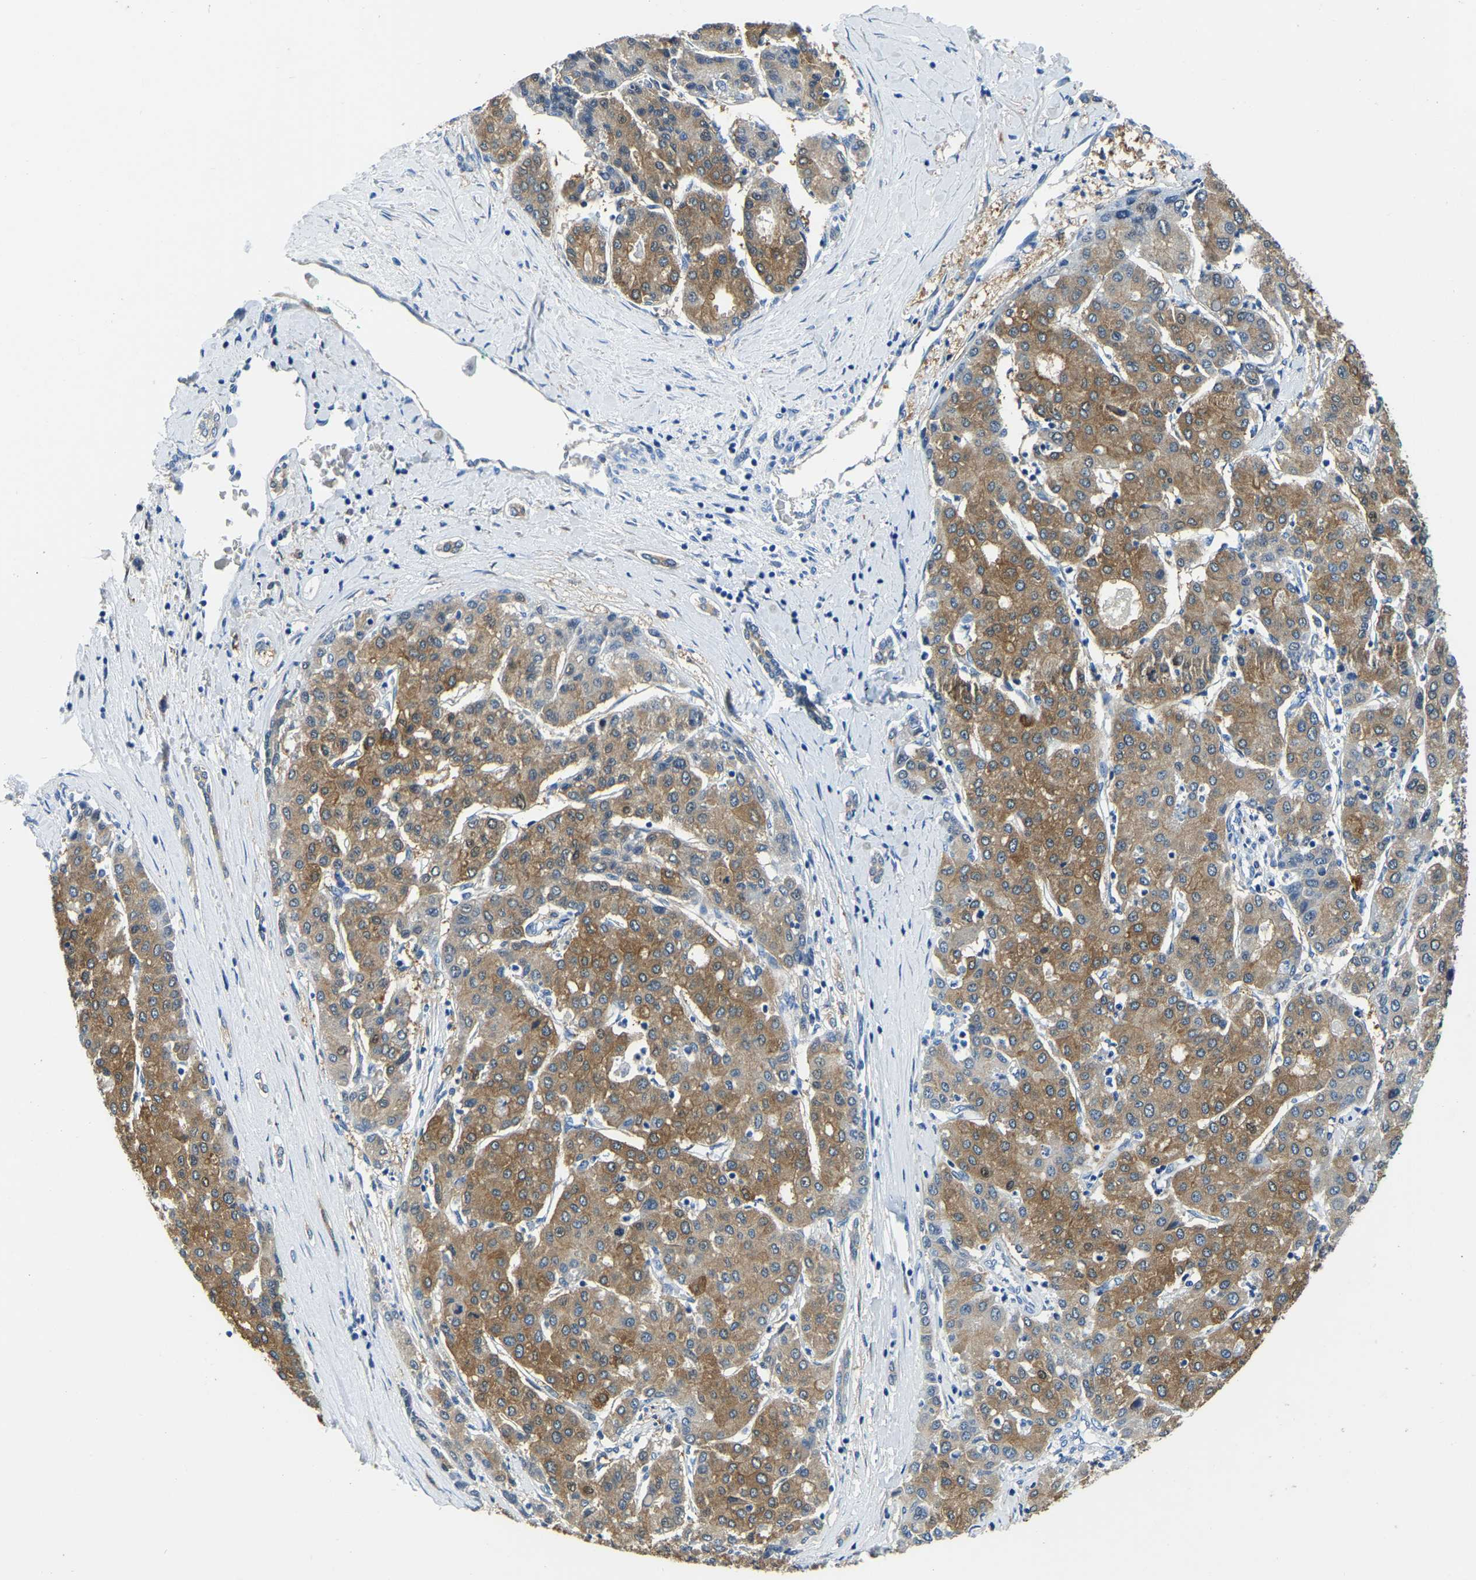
{"staining": {"intensity": "moderate", "quantity": ">75%", "location": "cytoplasmic/membranous"}, "tissue": "liver cancer", "cell_type": "Tumor cells", "image_type": "cancer", "snomed": [{"axis": "morphology", "description": "Carcinoma, Hepatocellular, NOS"}, {"axis": "topography", "description": "Liver"}], "caption": "A photomicrograph of liver cancer (hepatocellular carcinoma) stained for a protein displays moderate cytoplasmic/membranous brown staining in tumor cells.", "gene": "ZDHHC13", "patient": {"sex": "male", "age": 65}}